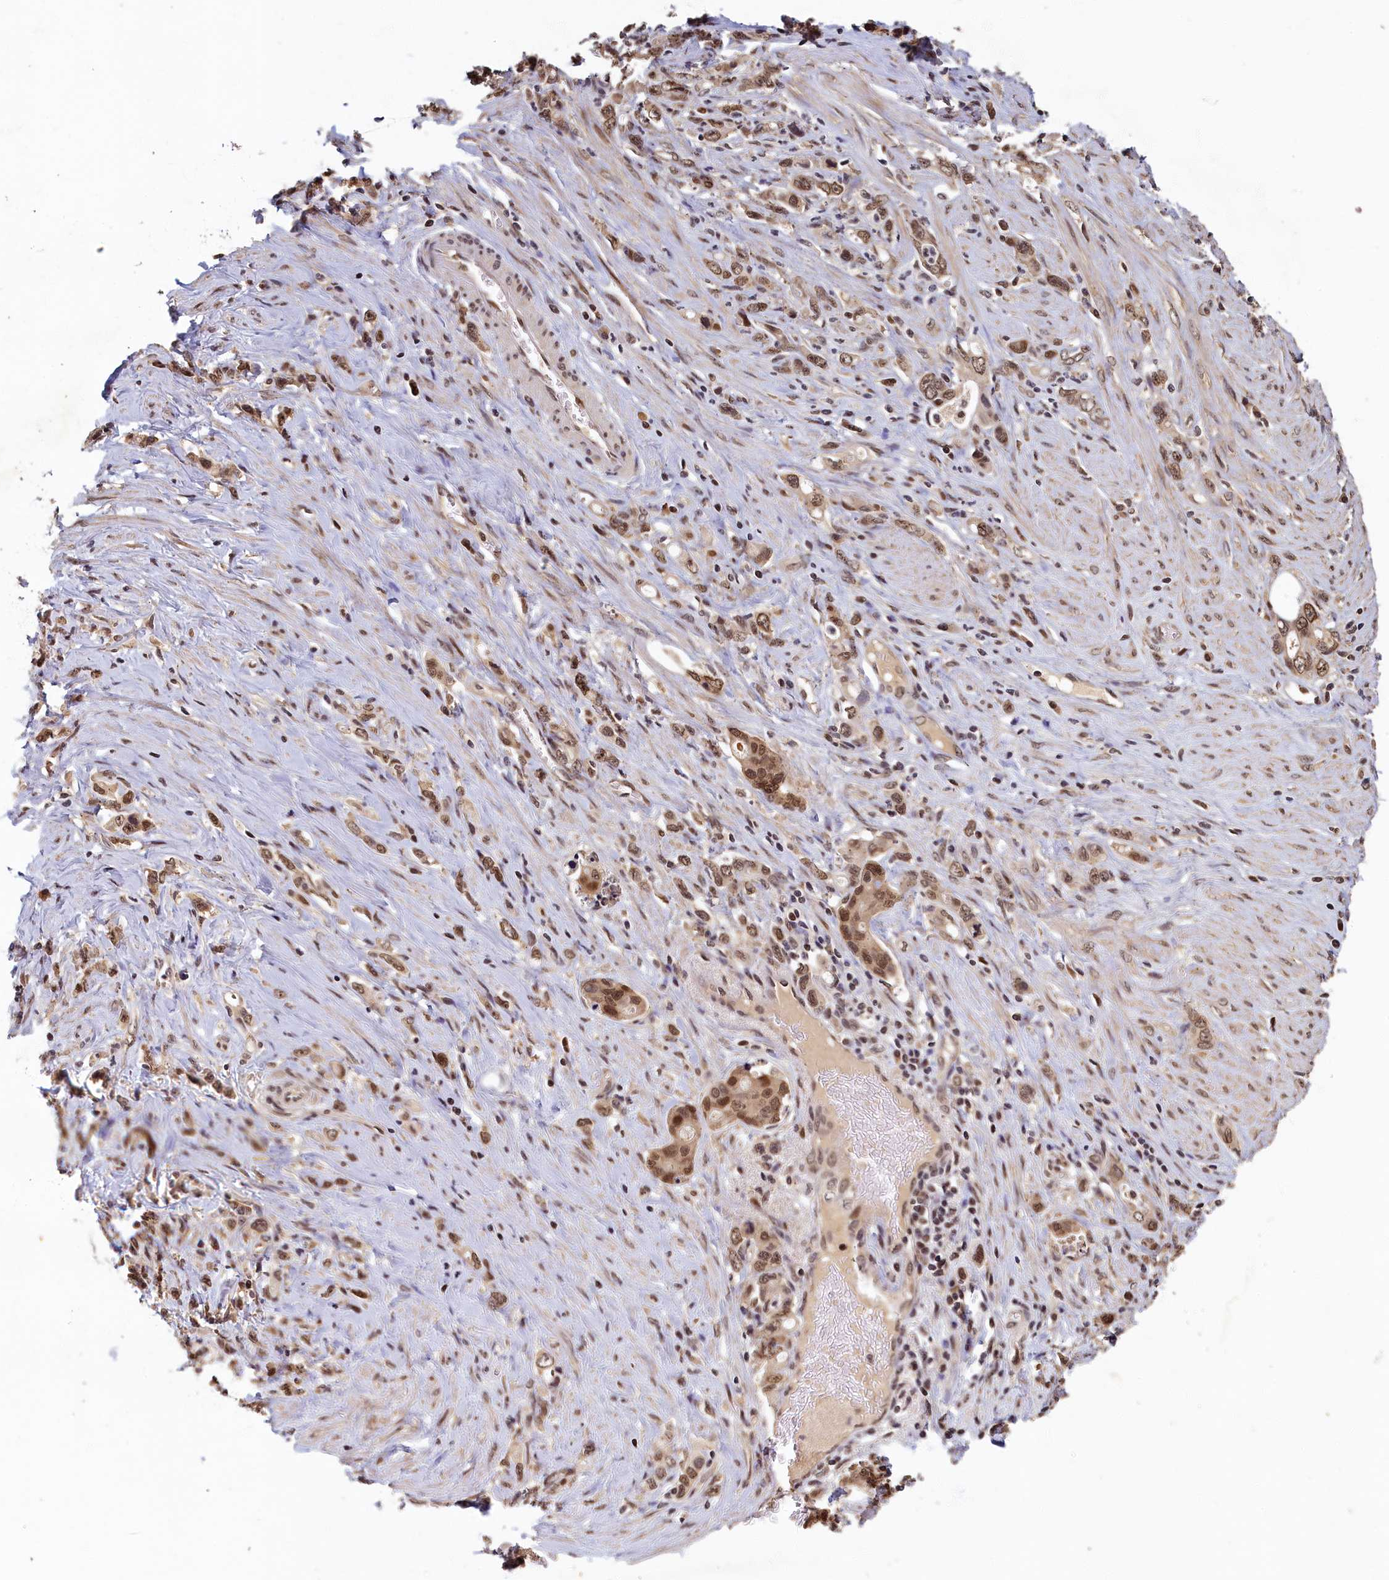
{"staining": {"intensity": "moderate", "quantity": ">75%", "location": "nuclear"}, "tissue": "stomach cancer", "cell_type": "Tumor cells", "image_type": "cancer", "snomed": [{"axis": "morphology", "description": "Adenocarcinoma, NOS"}, {"axis": "topography", "description": "Stomach, lower"}], "caption": "Protein staining by immunohistochemistry (IHC) displays moderate nuclear positivity in approximately >75% of tumor cells in adenocarcinoma (stomach).", "gene": "CKAP2L", "patient": {"sex": "female", "age": 43}}